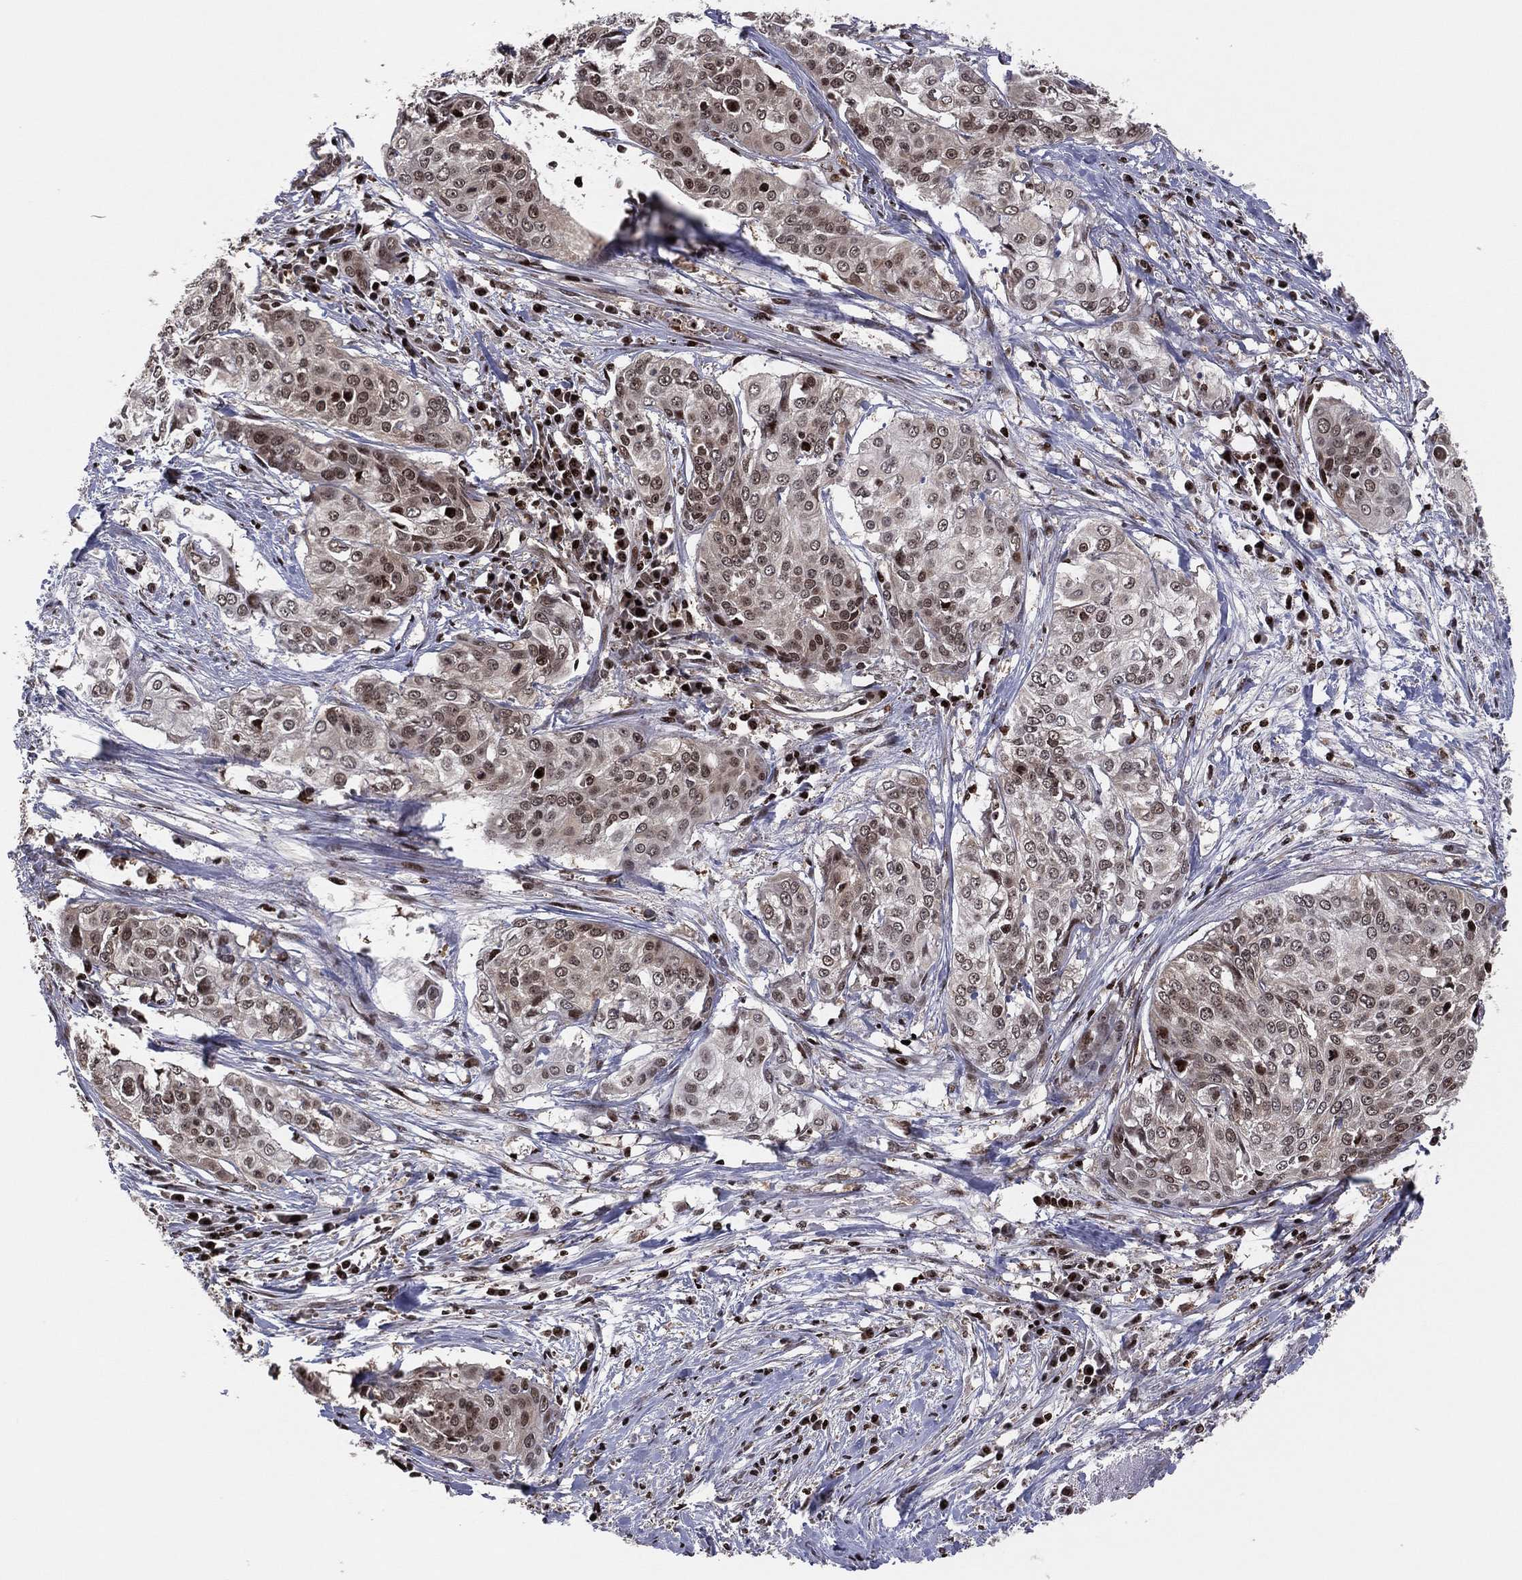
{"staining": {"intensity": "strong", "quantity": "<25%", "location": "nuclear"}, "tissue": "cervical cancer", "cell_type": "Tumor cells", "image_type": "cancer", "snomed": [{"axis": "morphology", "description": "Squamous cell carcinoma, NOS"}, {"axis": "topography", "description": "Cervix"}], "caption": "Tumor cells reveal medium levels of strong nuclear expression in approximately <25% of cells in cervical cancer (squamous cell carcinoma). (Brightfield microscopy of DAB IHC at high magnification).", "gene": "PSMA1", "patient": {"sex": "female", "age": 39}}